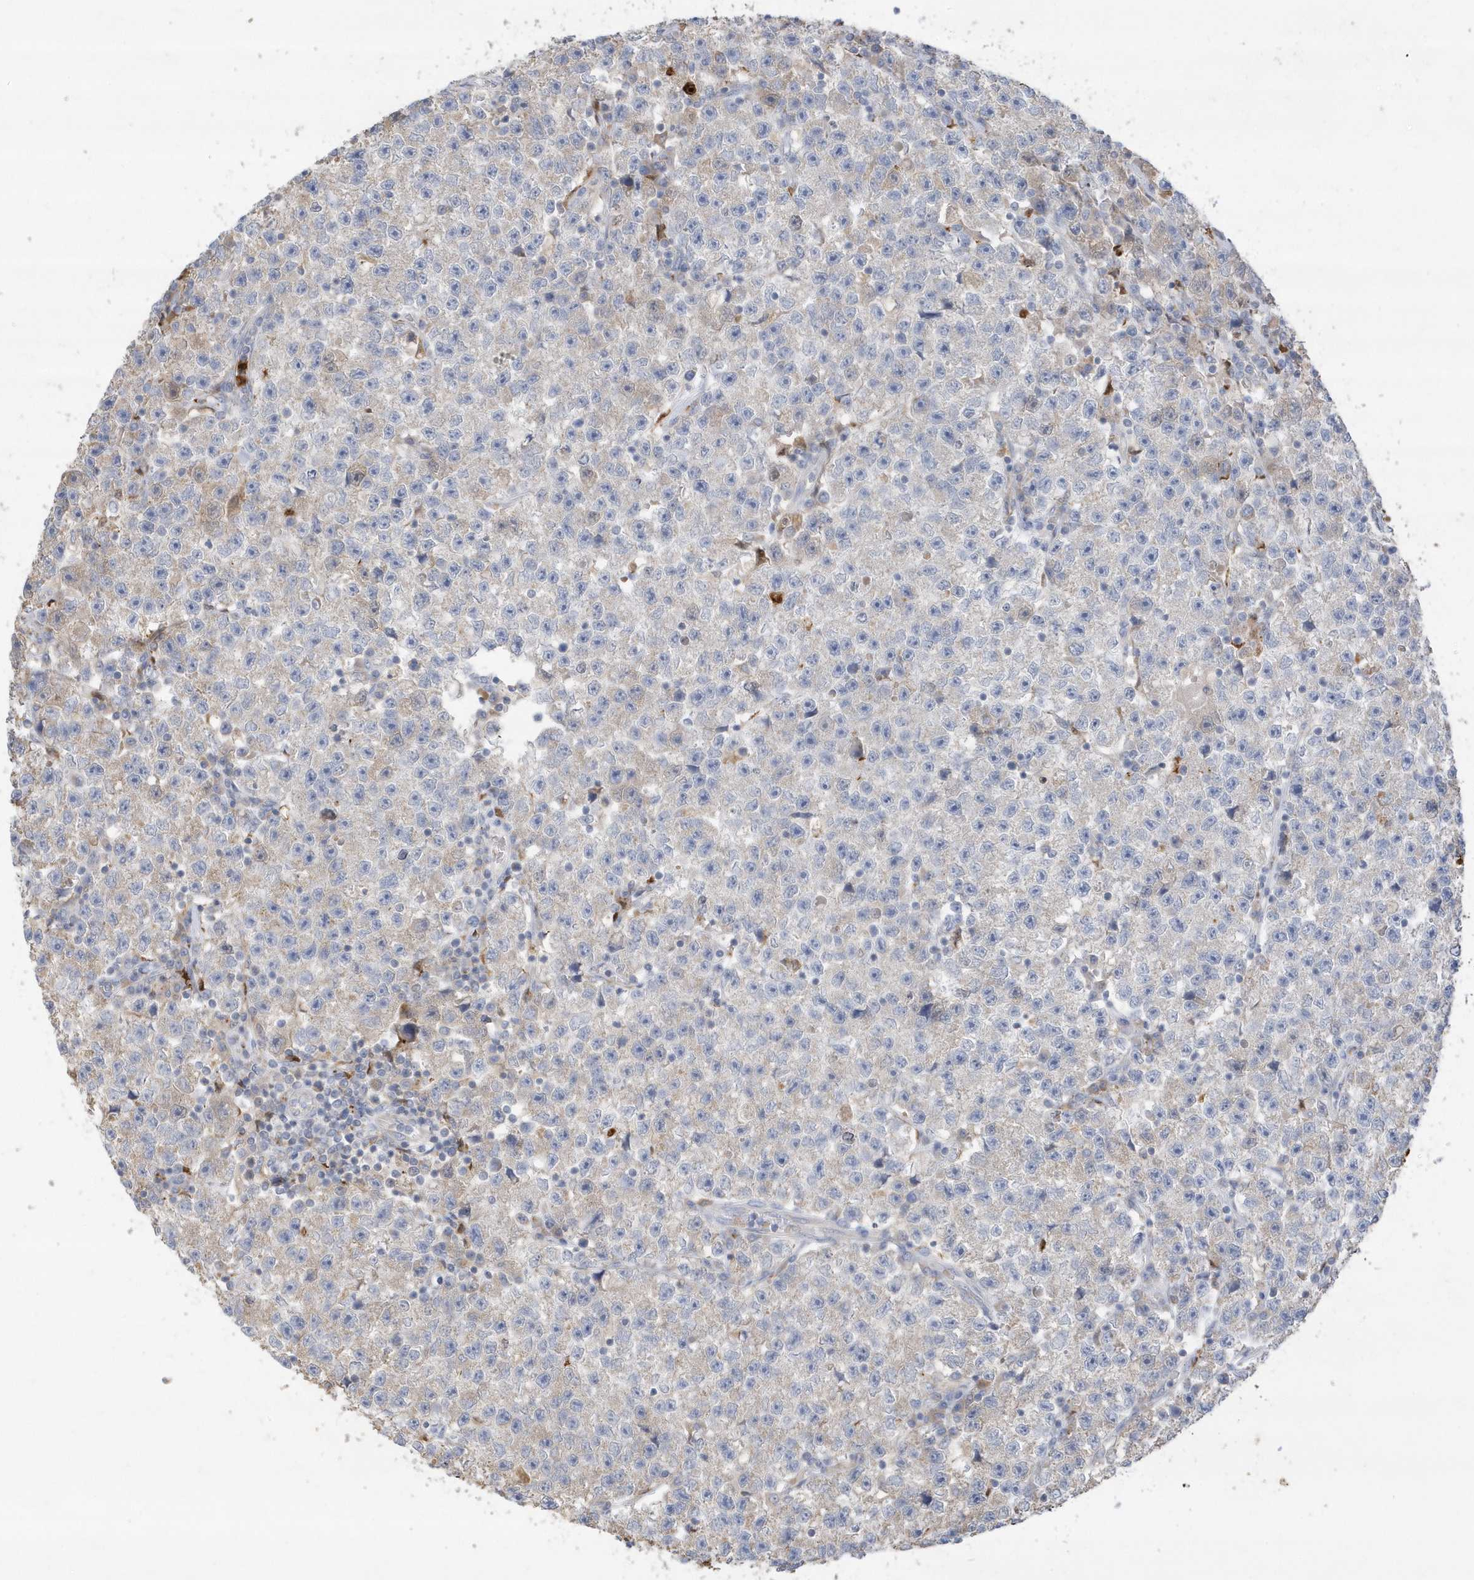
{"staining": {"intensity": "negative", "quantity": "none", "location": "none"}, "tissue": "testis cancer", "cell_type": "Tumor cells", "image_type": "cancer", "snomed": [{"axis": "morphology", "description": "Seminoma, NOS"}, {"axis": "topography", "description": "Testis"}], "caption": "There is no significant positivity in tumor cells of testis cancer (seminoma). (Stains: DAB (3,3'-diaminobenzidine) immunohistochemistry (IHC) with hematoxylin counter stain, Microscopy: brightfield microscopy at high magnification).", "gene": "DPP9", "patient": {"sex": "male", "age": 22}}